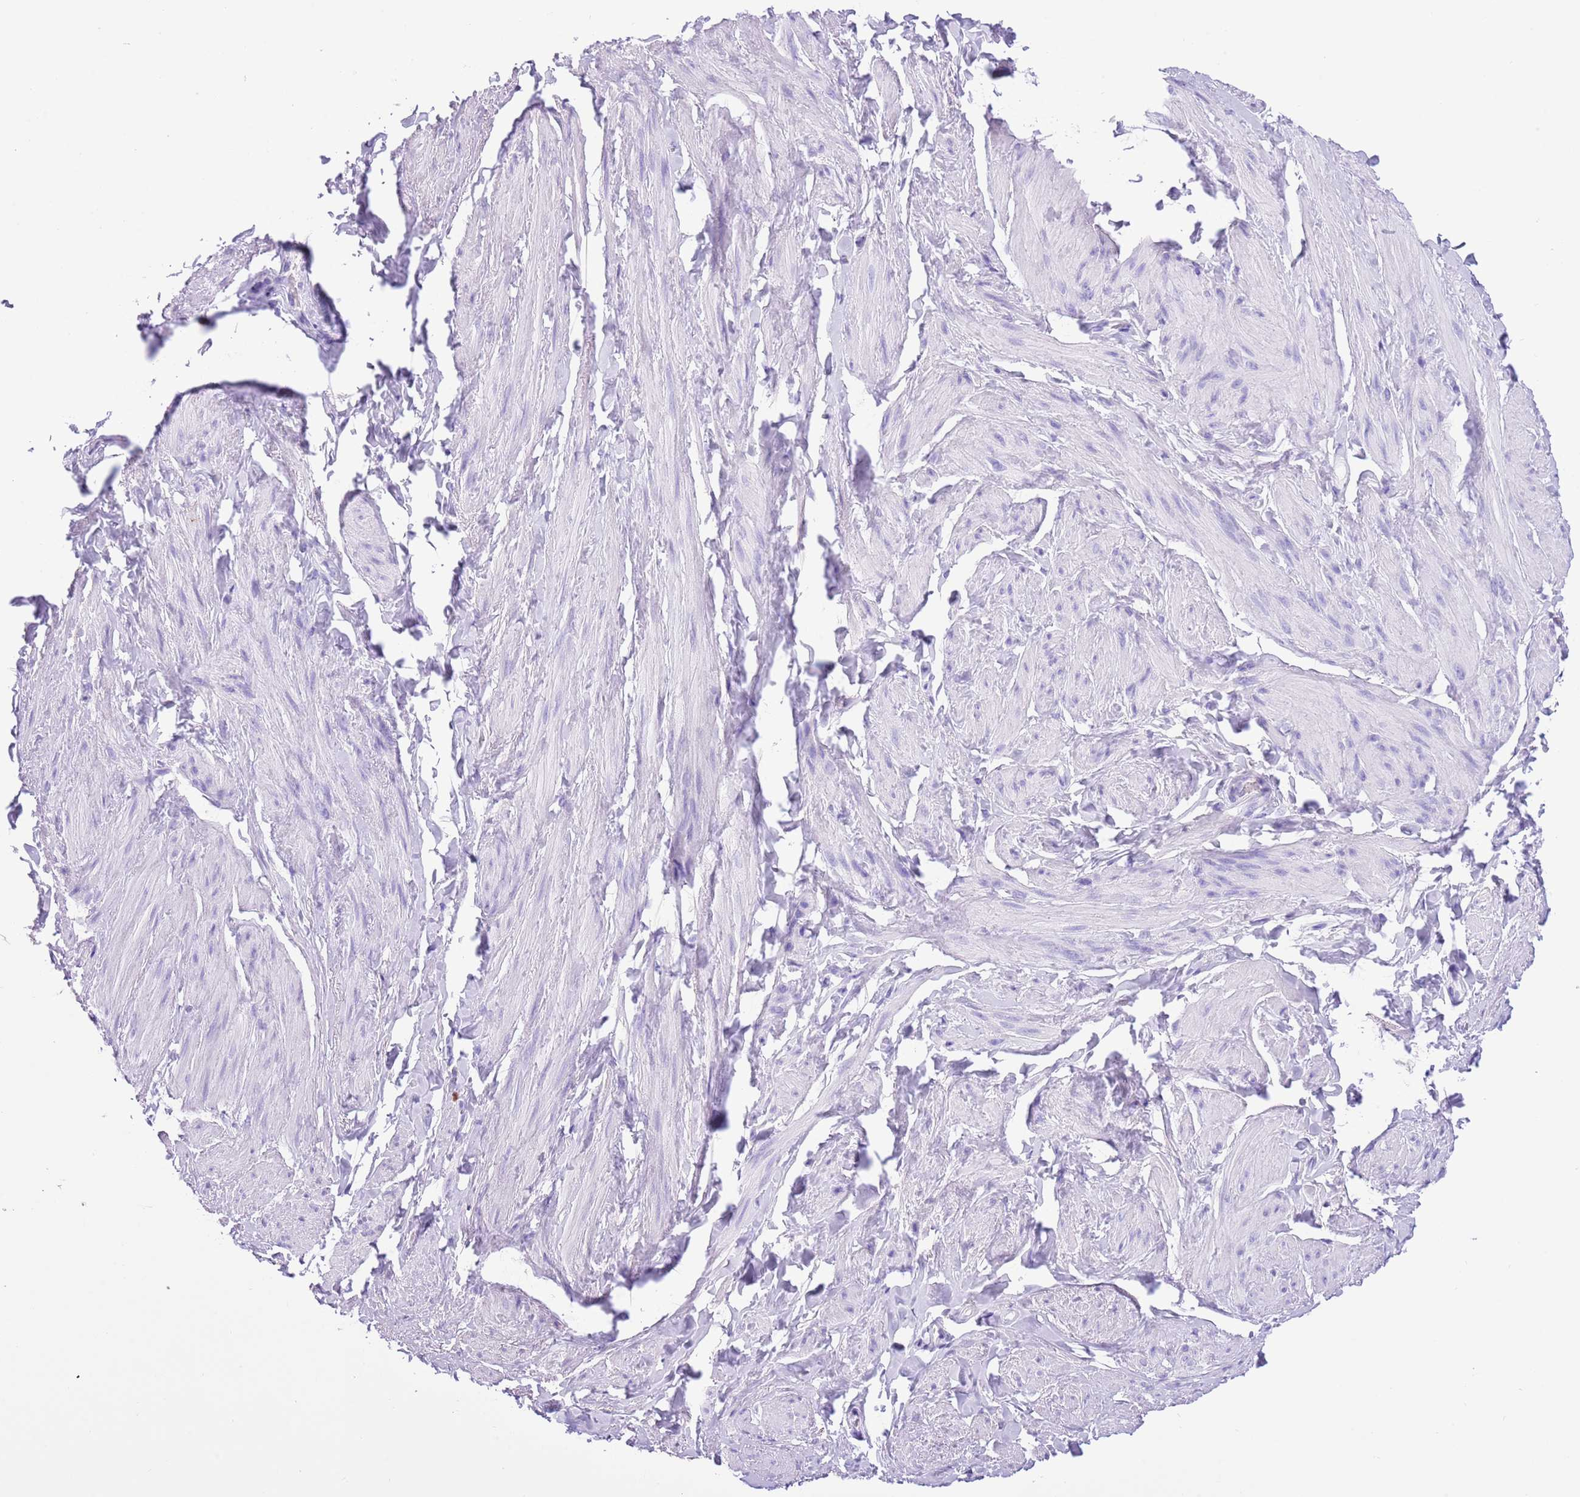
{"staining": {"intensity": "negative", "quantity": "none", "location": "none"}, "tissue": "smooth muscle", "cell_type": "Smooth muscle cells", "image_type": "normal", "snomed": [{"axis": "morphology", "description": "Normal tissue, NOS"}, {"axis": "topography", "description": "Smooth muscle"}, {"axis": "topography", "description": "Peripheral nerve tissue"}], "caption": "The micrograph reveals no staining of smooth muscle cells in normal smooth muscle. The staining is performed using DAB brown chromogen with nuclei counter-stained in using hematoxylin.", "gene": "TBC1D10B", "patient": {"sex": "male", "age": 69}}